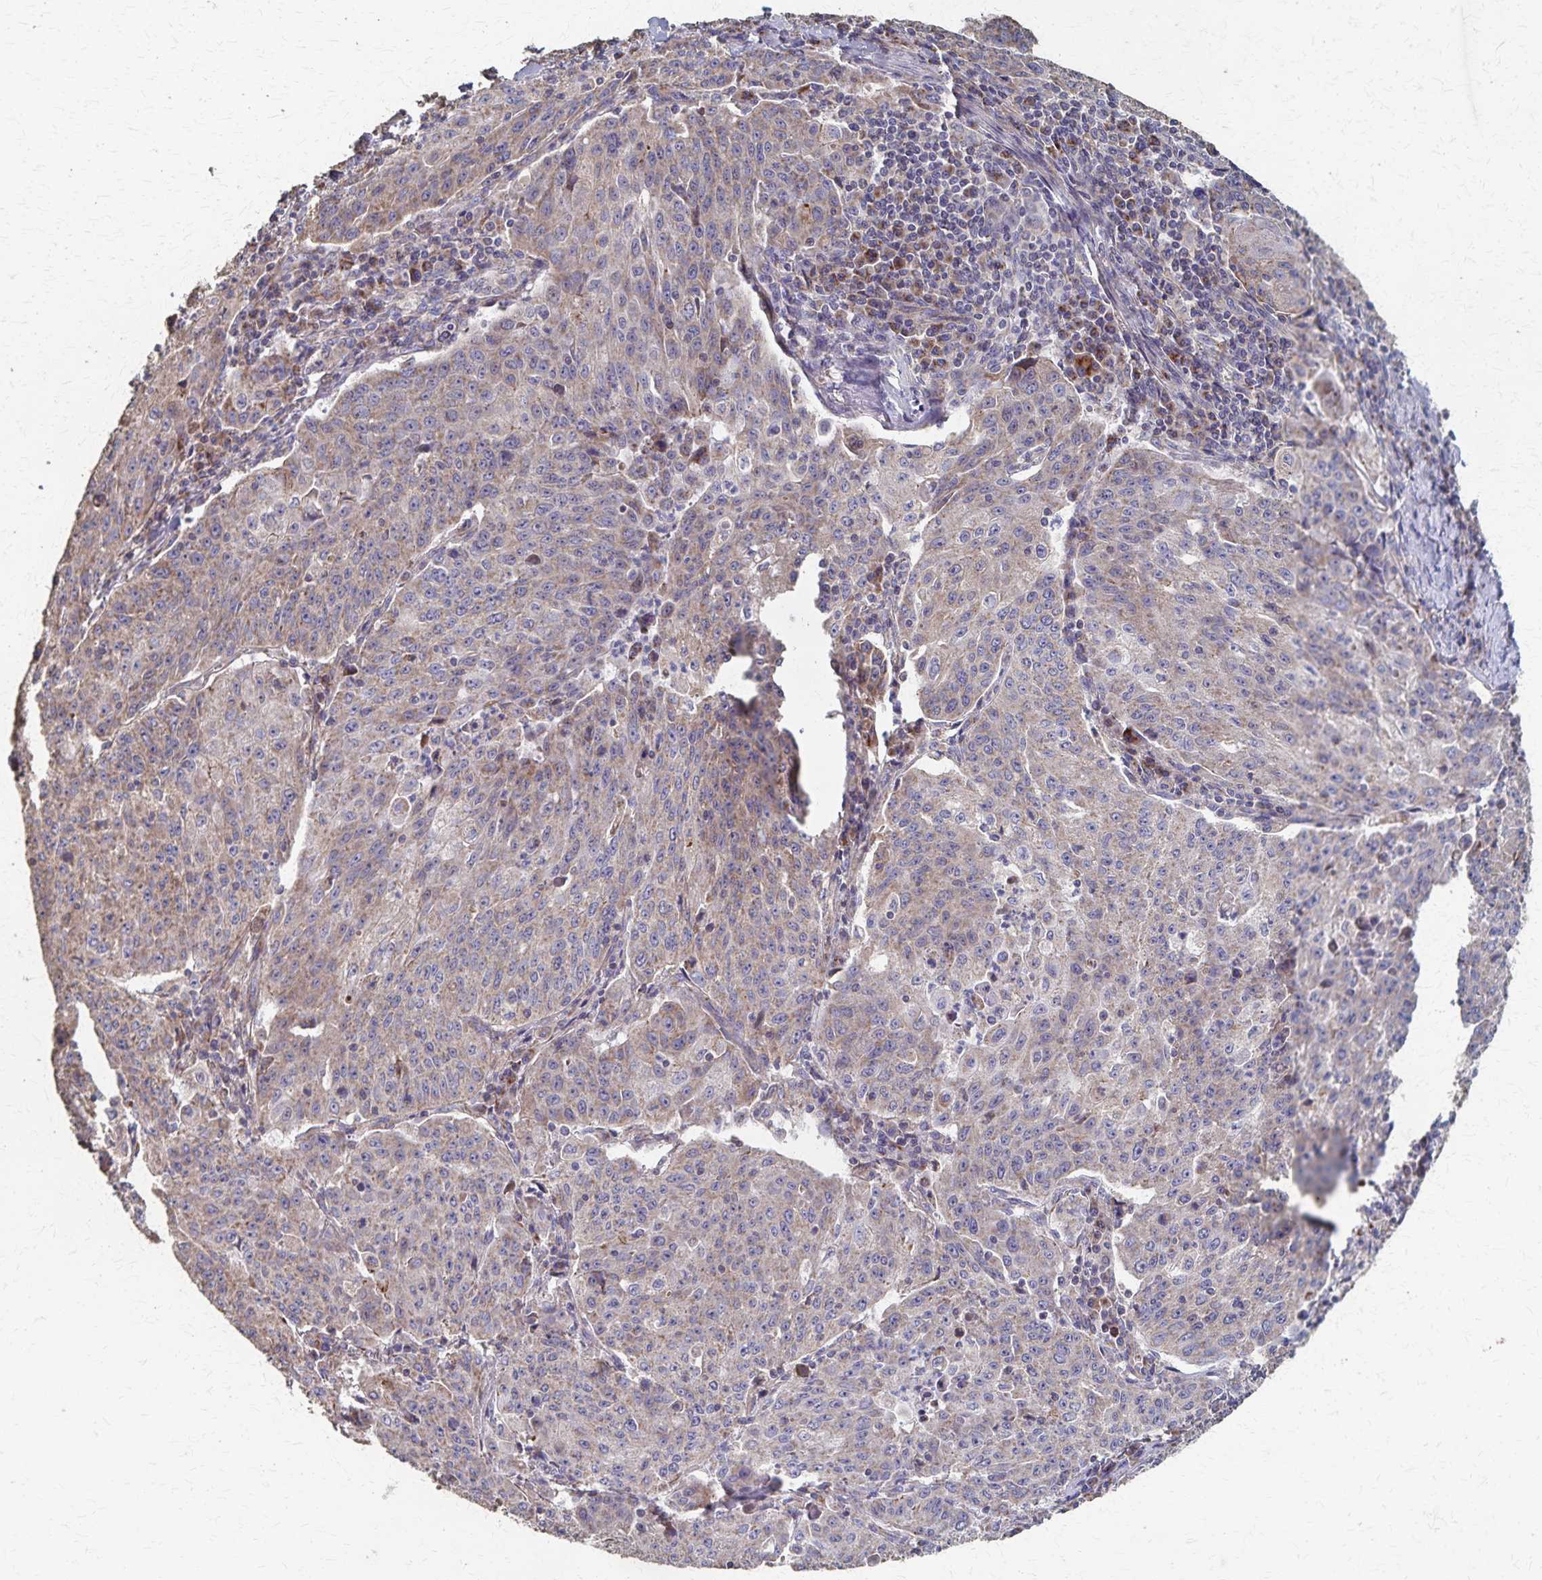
{"staining": {"intensity": "weak", "quantity": ">75%", "location": "cytoplasmic/membranous"}, "tissue": "lung cancer", "cell_type": "Tumor cells", "image_type": "cancer", "snomed": [{"axis": "morphology", "description": "Squamous cell carcinoma, NOS"}, {"axis": "morphology", "description": "Squamous cell carcinoma, metastatic, NOS"}, {"axis": "topography", "description": "Bronchus"}, {"axis": "topography", "description": "Lung"}], "caption": "An image showing weak cytoplasmic/membranous expression in about >75% of tumor cells in lung metastatic squamous cell carcinoma, as visualized by brown immunohistochemical staining.", "gene": "PGAP2", "patient": {"sex": "male", "age": 62}}